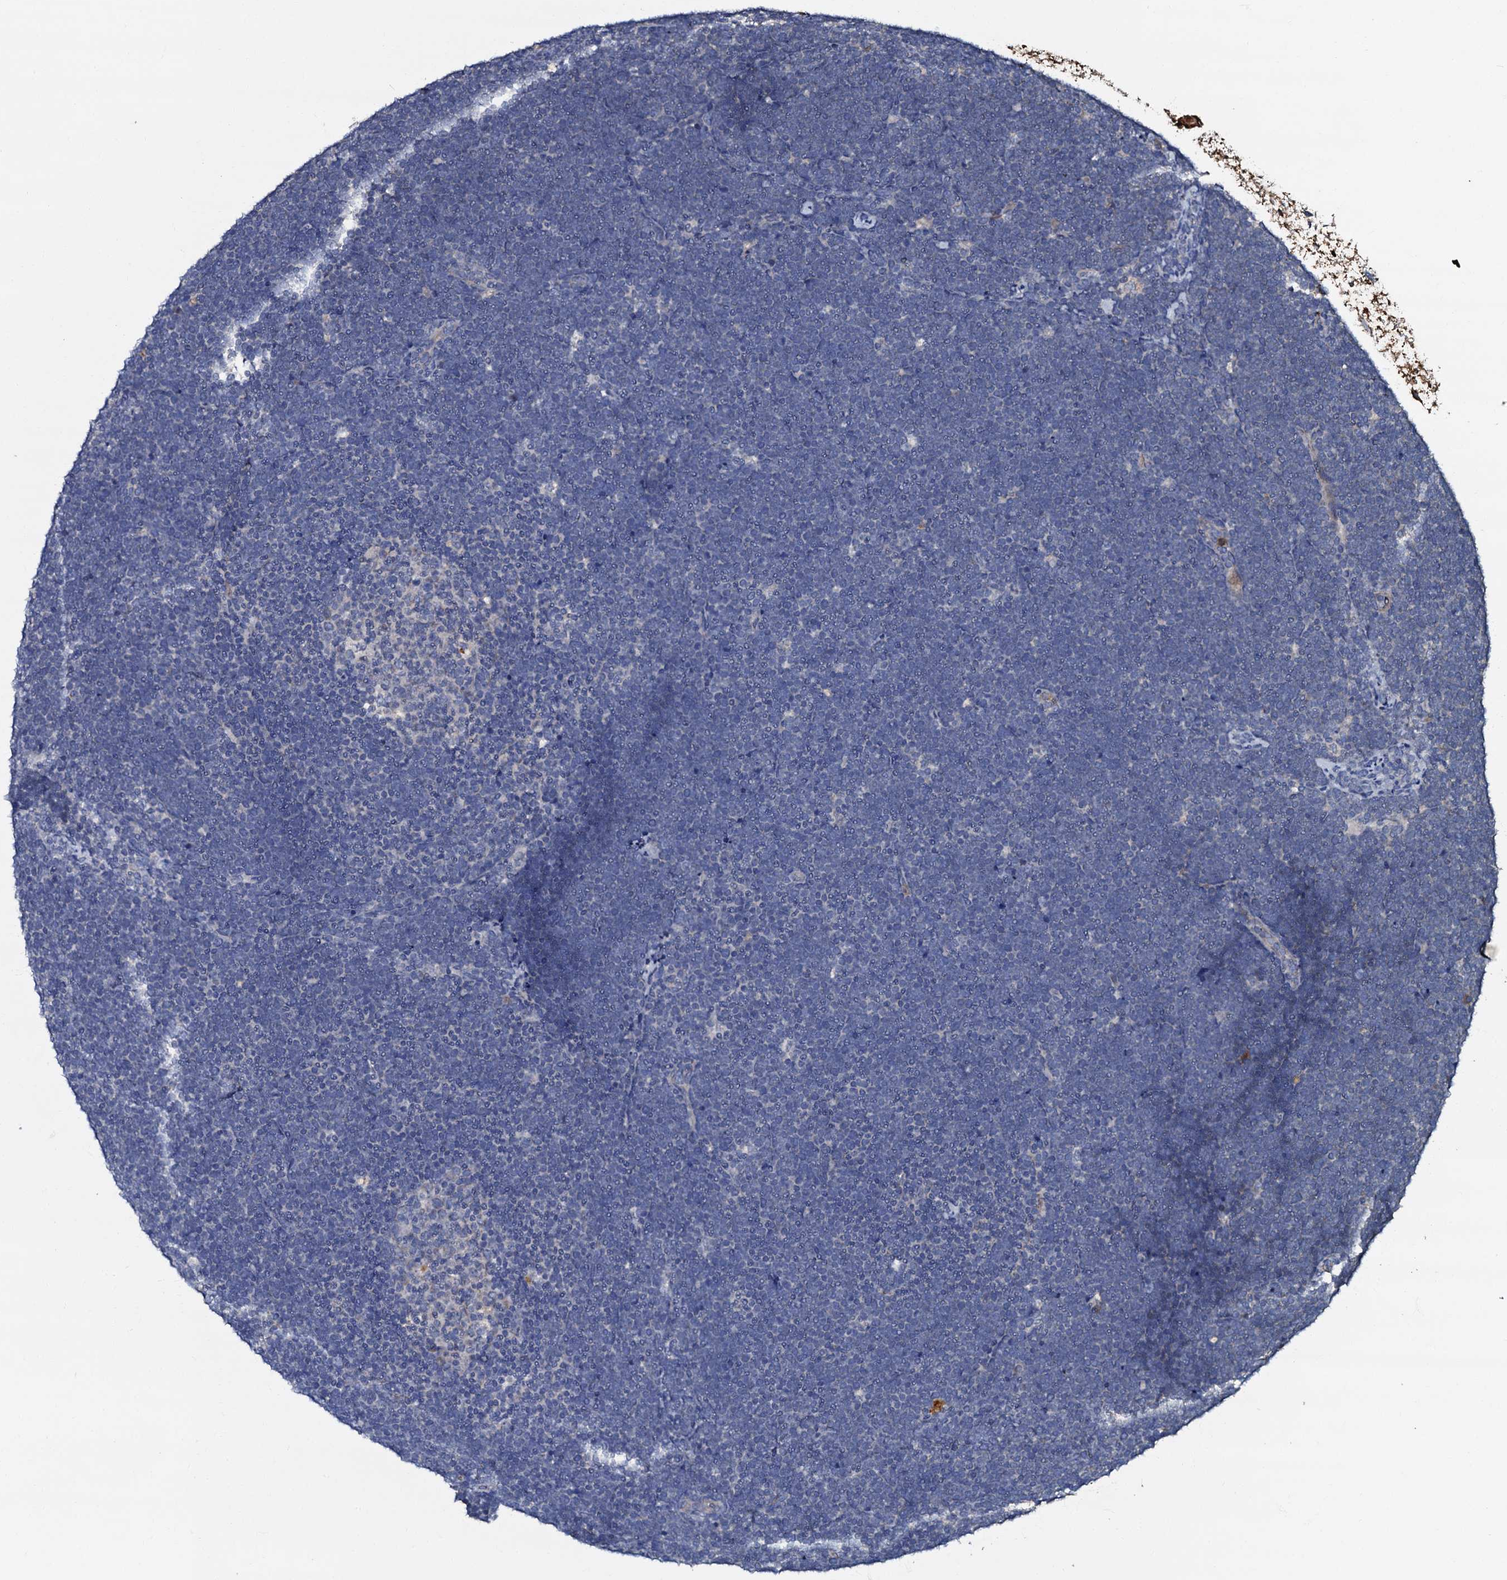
{"staining": {"intensity": "negative", "quantity": "none", "location": "none"}, "tissue": "lymphoma", "cell_type": "Tumor cells", "image_type": "cancer", "snomed": [{"axis": "morphology", "description": "Malignant lymphoma, non-Hodgkin's type, High grade"}, {"axis": "topography", "description": "Lymph node"}], "caption": "Tumor cells show no significant positivity in high-grade malignant lymphoma, non-Hodgkin's type. (DAB immunohistochemistry (IHC) visualized using brightfield microscopy, high magnification).", "gene": "CPNE2", "patient": {"sex": "male", "age": 13}}